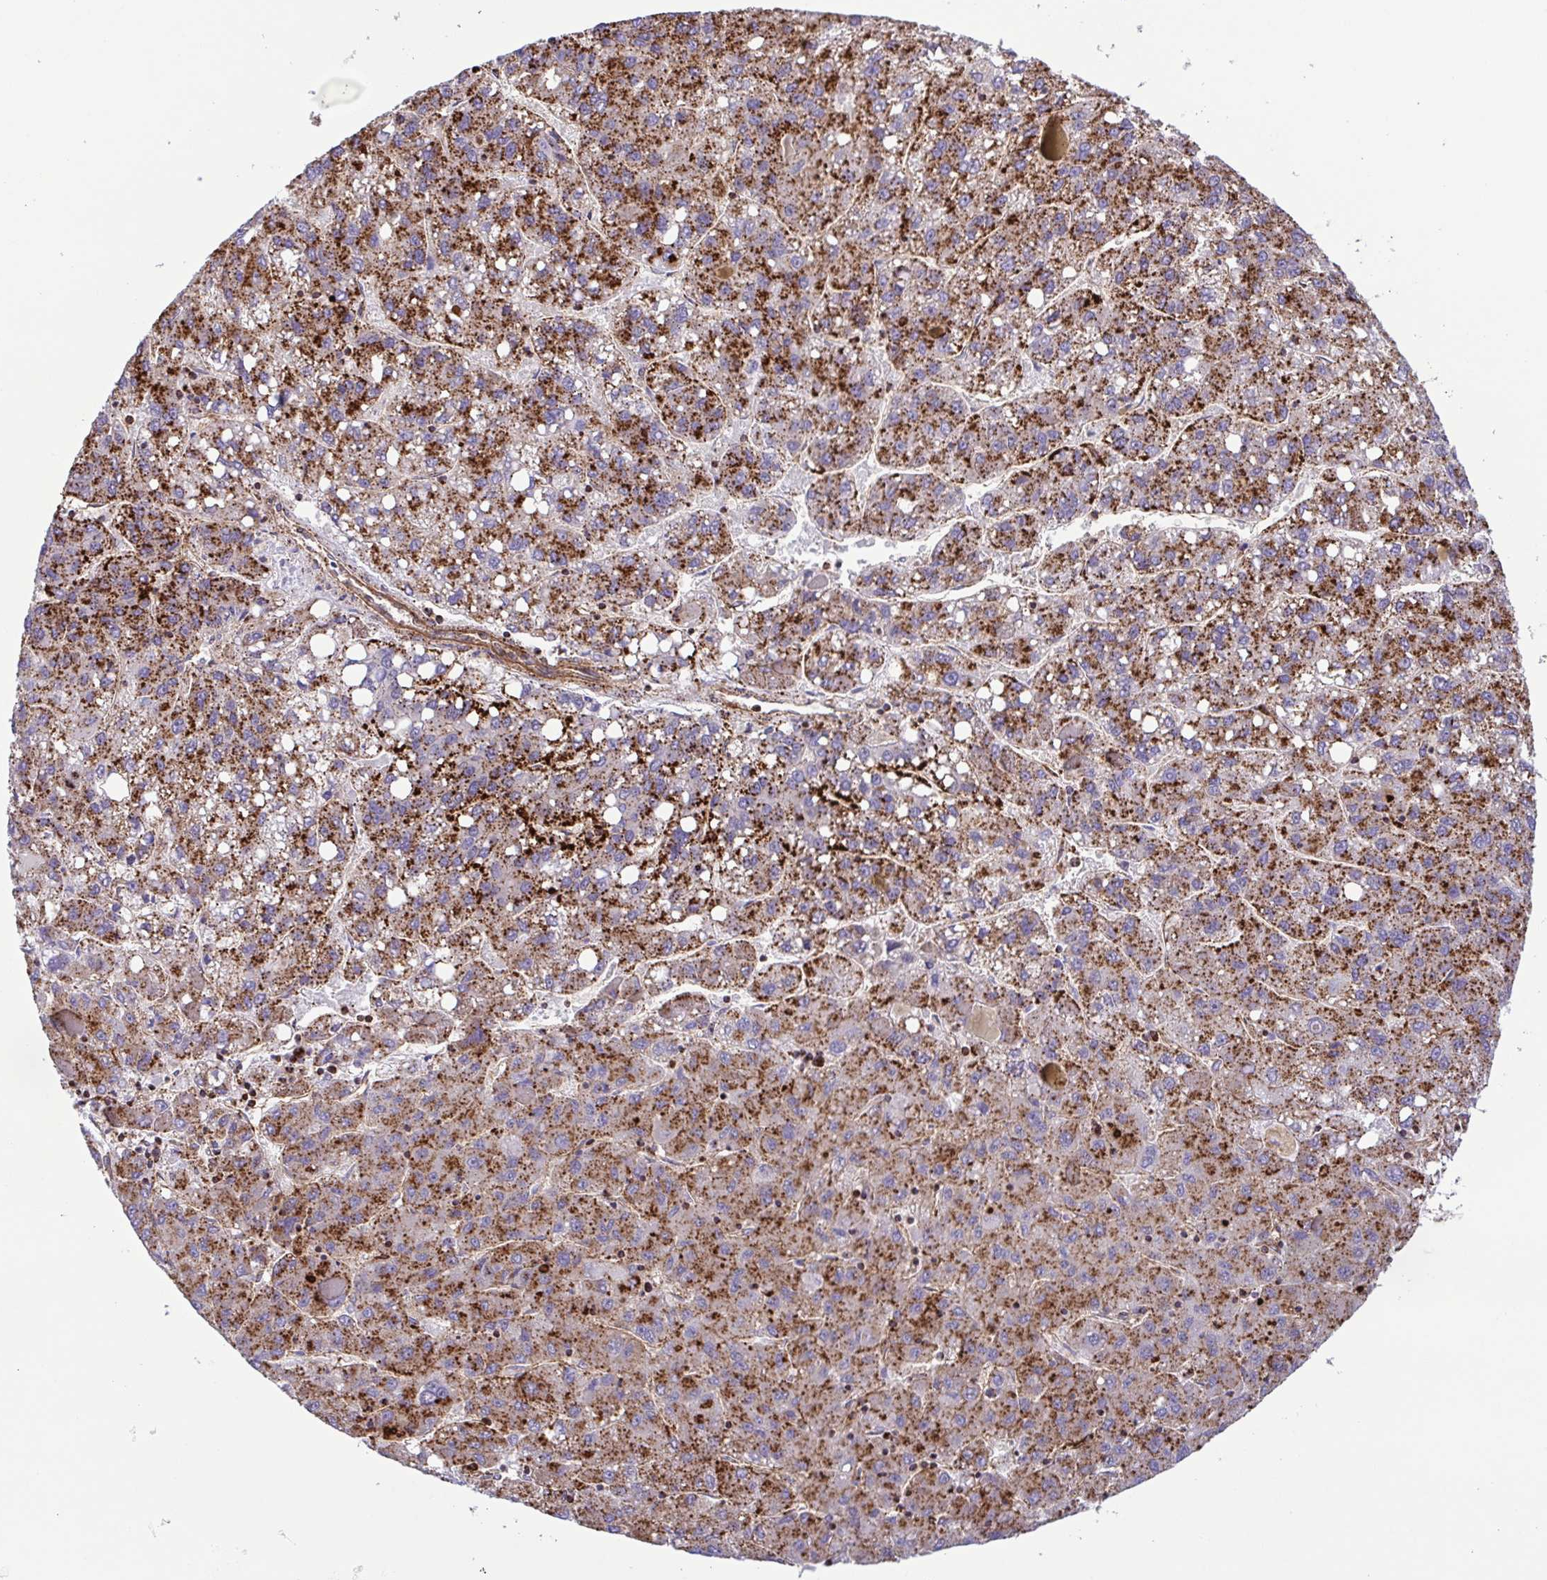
{"staining": {"intensity": "strong", "quantity": "25%-75%", "location": "cytoplasmic/membranous"}, "tissue": "liver cancer", "cell_type": "Tumor cells", "image_type": "cancer", "snomed": [{"axis": "morphology", "description": "Carcinoma, Hepatocellular, NOS"}, {"axis": "topography", "description": "Liver"}], "caption": "Protein expression by immunohistochemistry demonstrates strong cytoplasmic/membranous expression in approximately 25%-75% of tumor cells in hepatocellular carcinoma (liver).", "gene": "CHMP1B", "patient": {"sex": "female", "age": 82}}